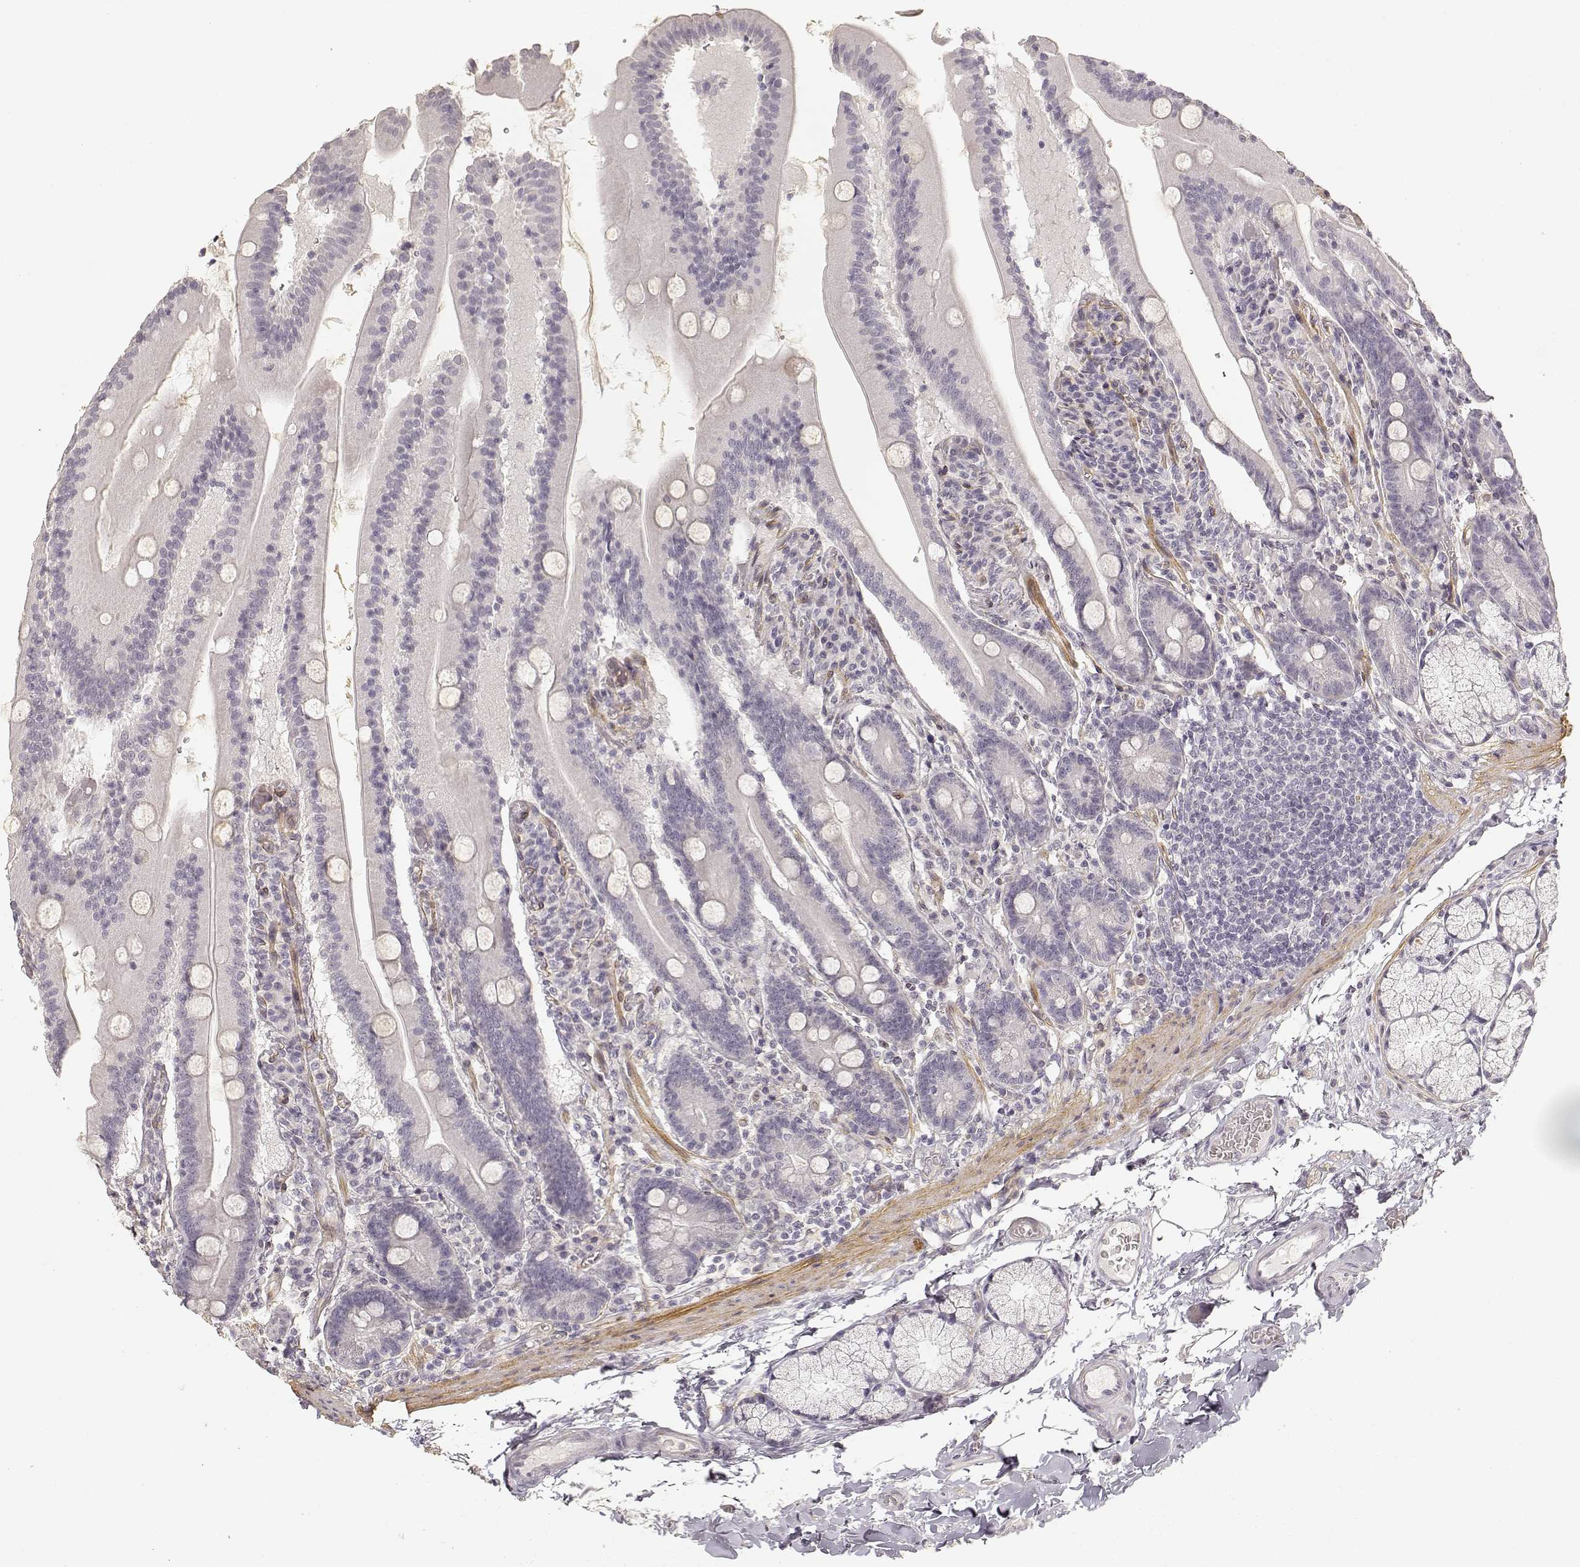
{"staining": {"intensity": "negative", "quantity": "none", "location": "none"}, "tissue": "small intestine", "cell_type": "Glandular cells", "image_type": "normal", "snomed": [{"axis": "morphology", "description": "Normal tissue, NOS"}, {"axis": "topography", "description": "Small intestine"}], "caption": "High magnification brightfield microscopy of benign small intestine stained with DAB (3,3'-diaminobenzidine) (brown) and counterstained with hematoxylin (blue): glandular cells show no significant positivity. Nuclei are stained in blue.", "gene": "LAMA4", "patient": {"sex": "male", "age": 37}}